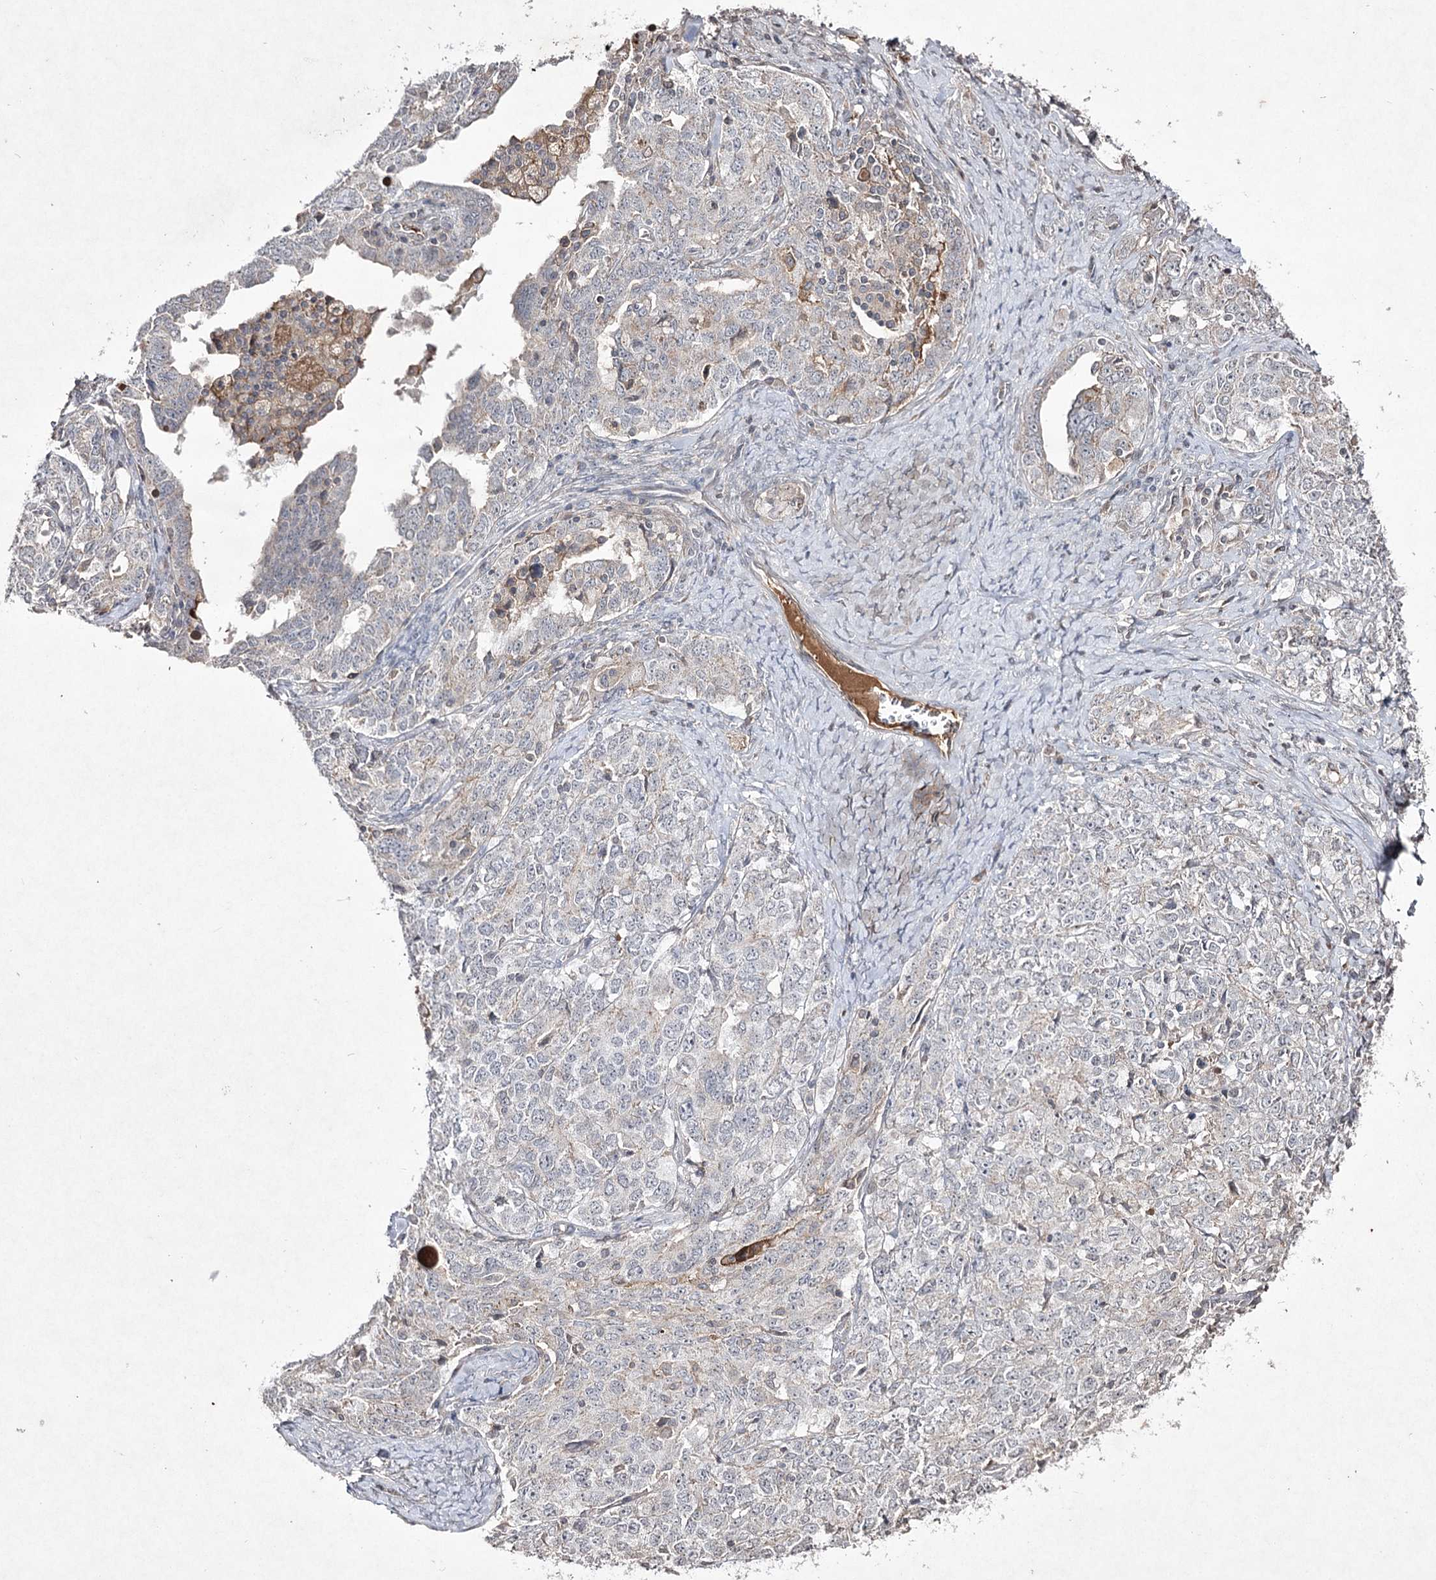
{"staining": {"intensity": "weak", "quantity": "<25%", "location": "cytoplasmic/membranous"}, "tissue": "ovarian cancer", "cell_type": "Tumor cells", "image_type": "cancer", "snomed": [{"axis": "morphology", "description": "Carcinoma, endometroid"}, {"axis": "topography", "description": "Ovary"}], "caption": "A histopathology image of ovarian cancer stained for a protein exhibits no brown staining in tumor cells. The staining is performed using DAB (3,3'-diaminobenzidine) brown chromogen with nuclei counter-stained in using hematoxylin.", "gene": "SYNGR3", "patient": {"sex": "female", "age": 62}}